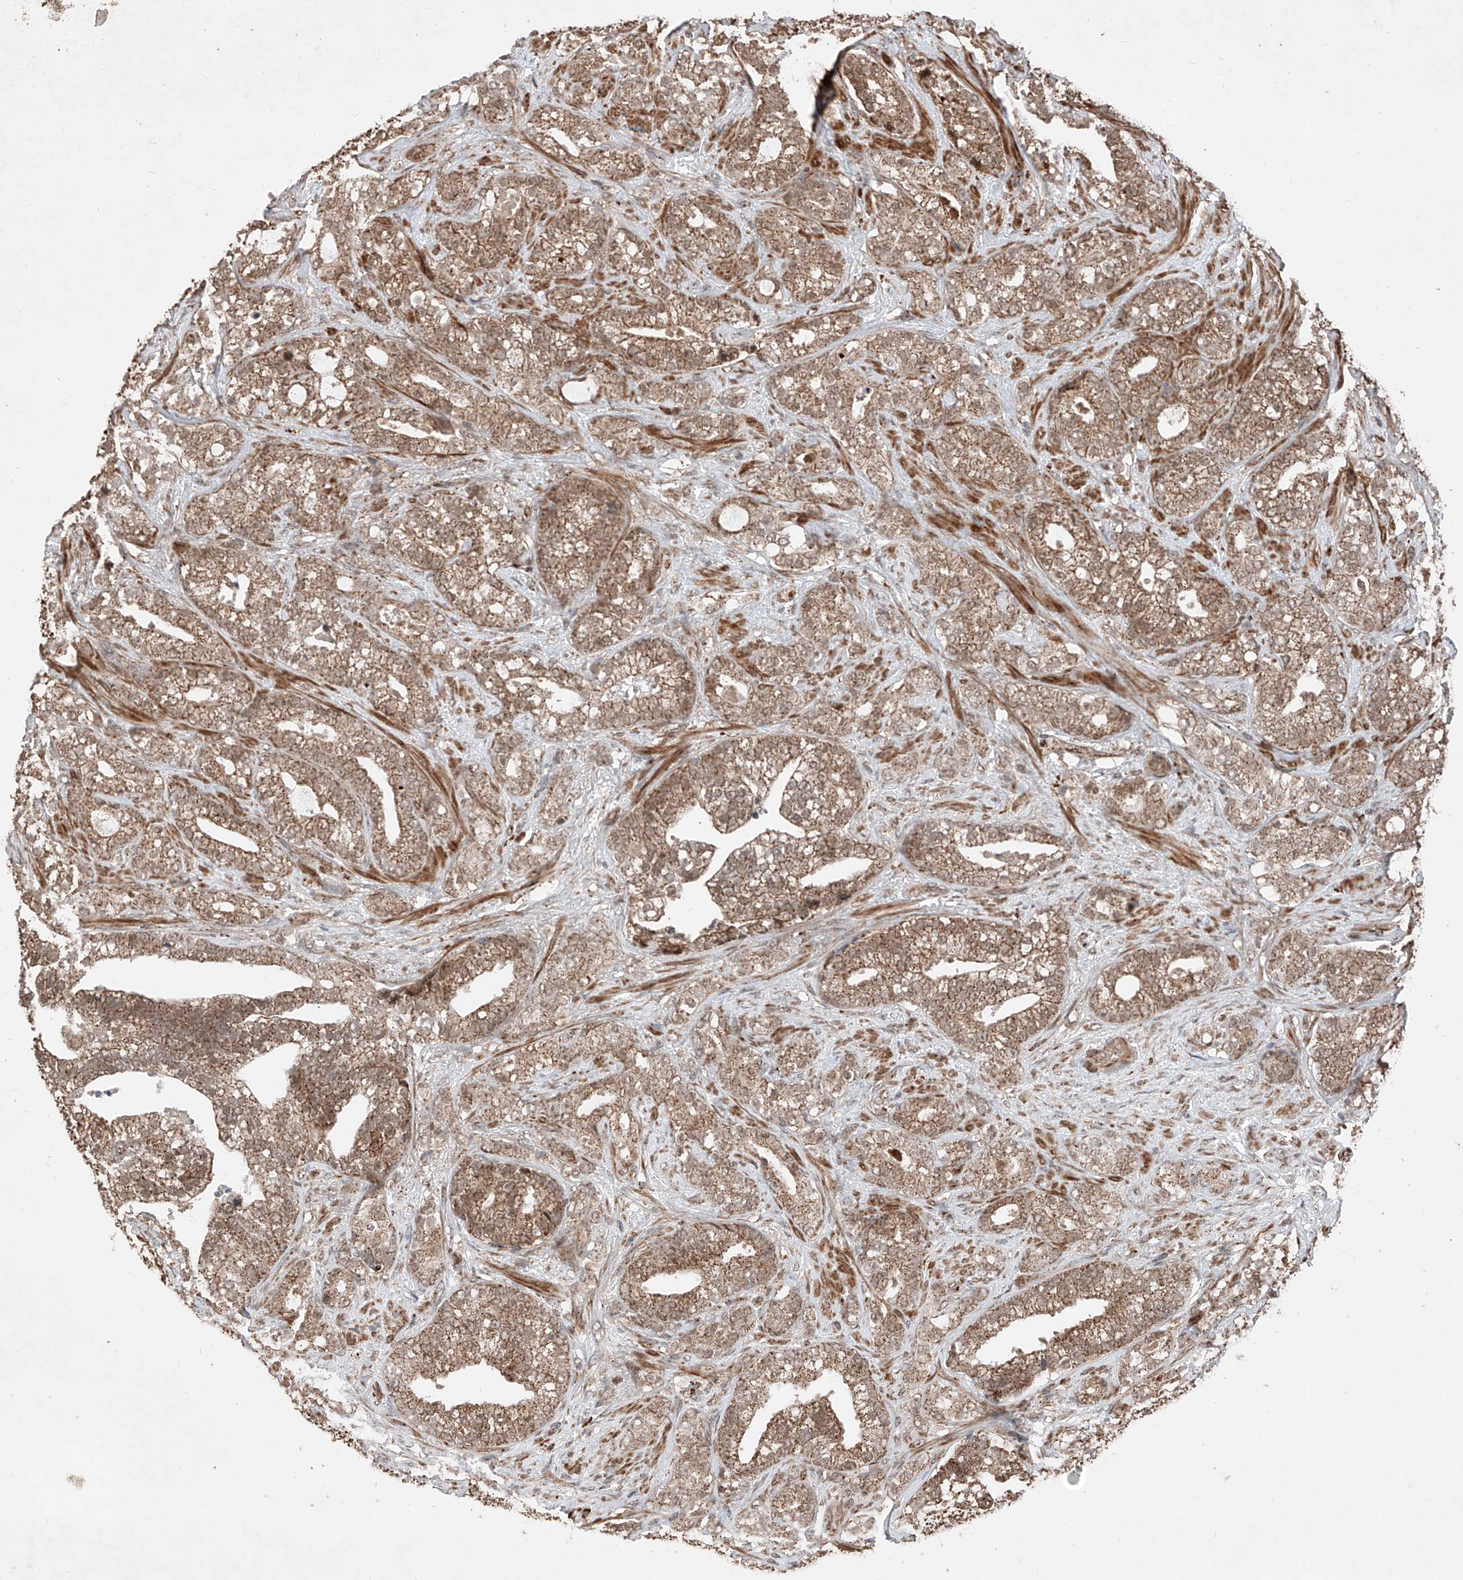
{"staining": {"intensity": "strong", "quantity": ">75%", "location": "cytoplasmic/membranous"}, "tissue": "prostate cancer", "cell_type": "Tumor cells", "image_type": "cancer", "snomed": [{"axis": "morphology", "description": "Adenocarcinoma, High grade"}, {"axis": "topography", "description": "Prostate and seminal vesicle, NOS"}], "caption": "Prostate high-grade adenocarcinoma stained with a brown dye reveals strong cytoplasmic/membranous positive expression in about >75% of tumor cells.", "gene": "ZSCAN29", "patient": {"sex": "male", "age": 67}}